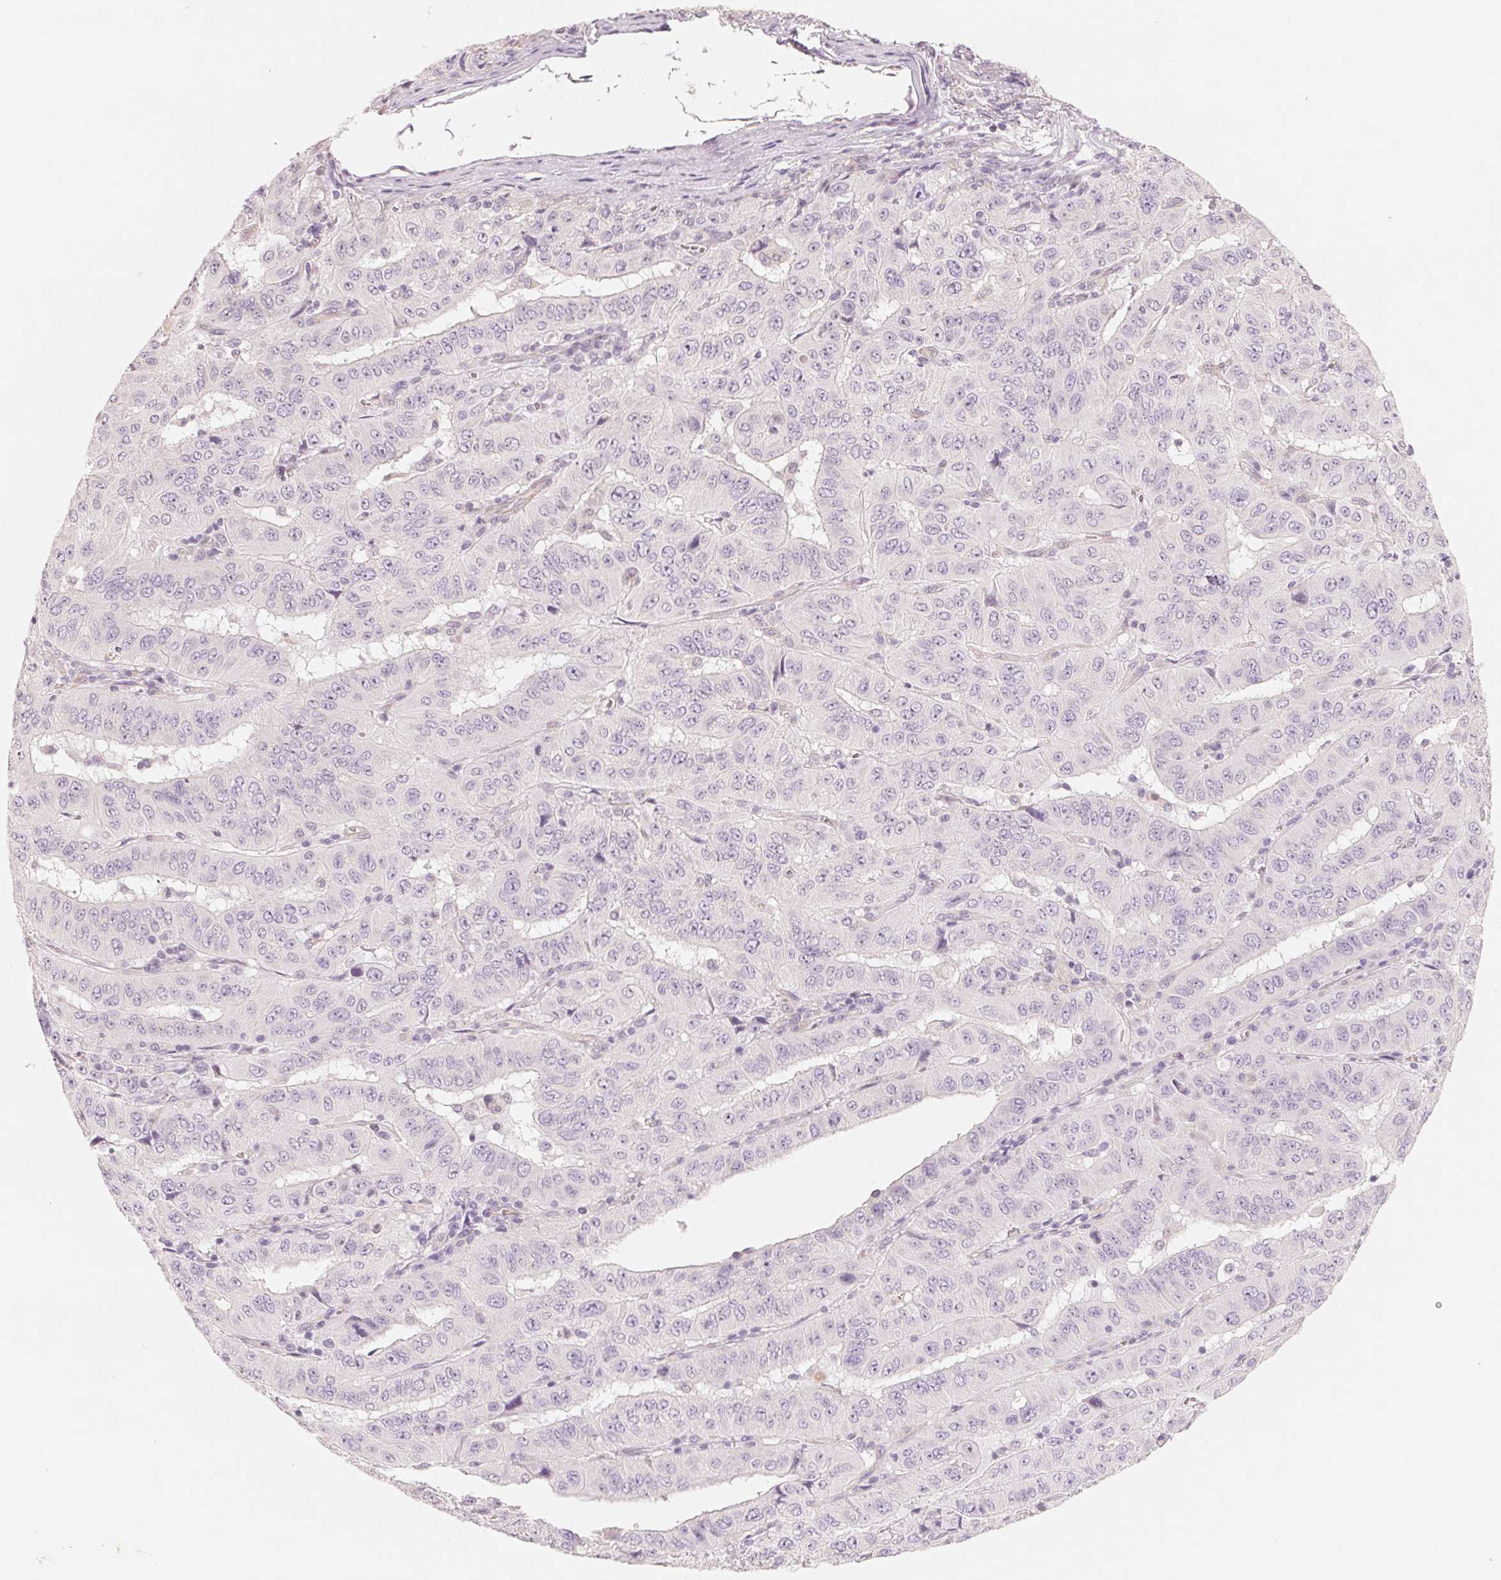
{"staining": {"intensity": "negative", "quantity": "none", "location": "none"}, "tissue": "pancreatic cancer", "cell_type": "Tumor cells", "image_type": "cancer", "snomed": [{"axis": "morphology", "description": "Adenocarcinoma, NOS"}, {"axis": "topography", "description": "Pancreas"}], "caption": "Protein analysis of adenocarcinoma (pancreatic) exhibits no significant expression in tumor cells.", "gene": "CFHR2", "patient": {"sex": "male", "age": 63}}